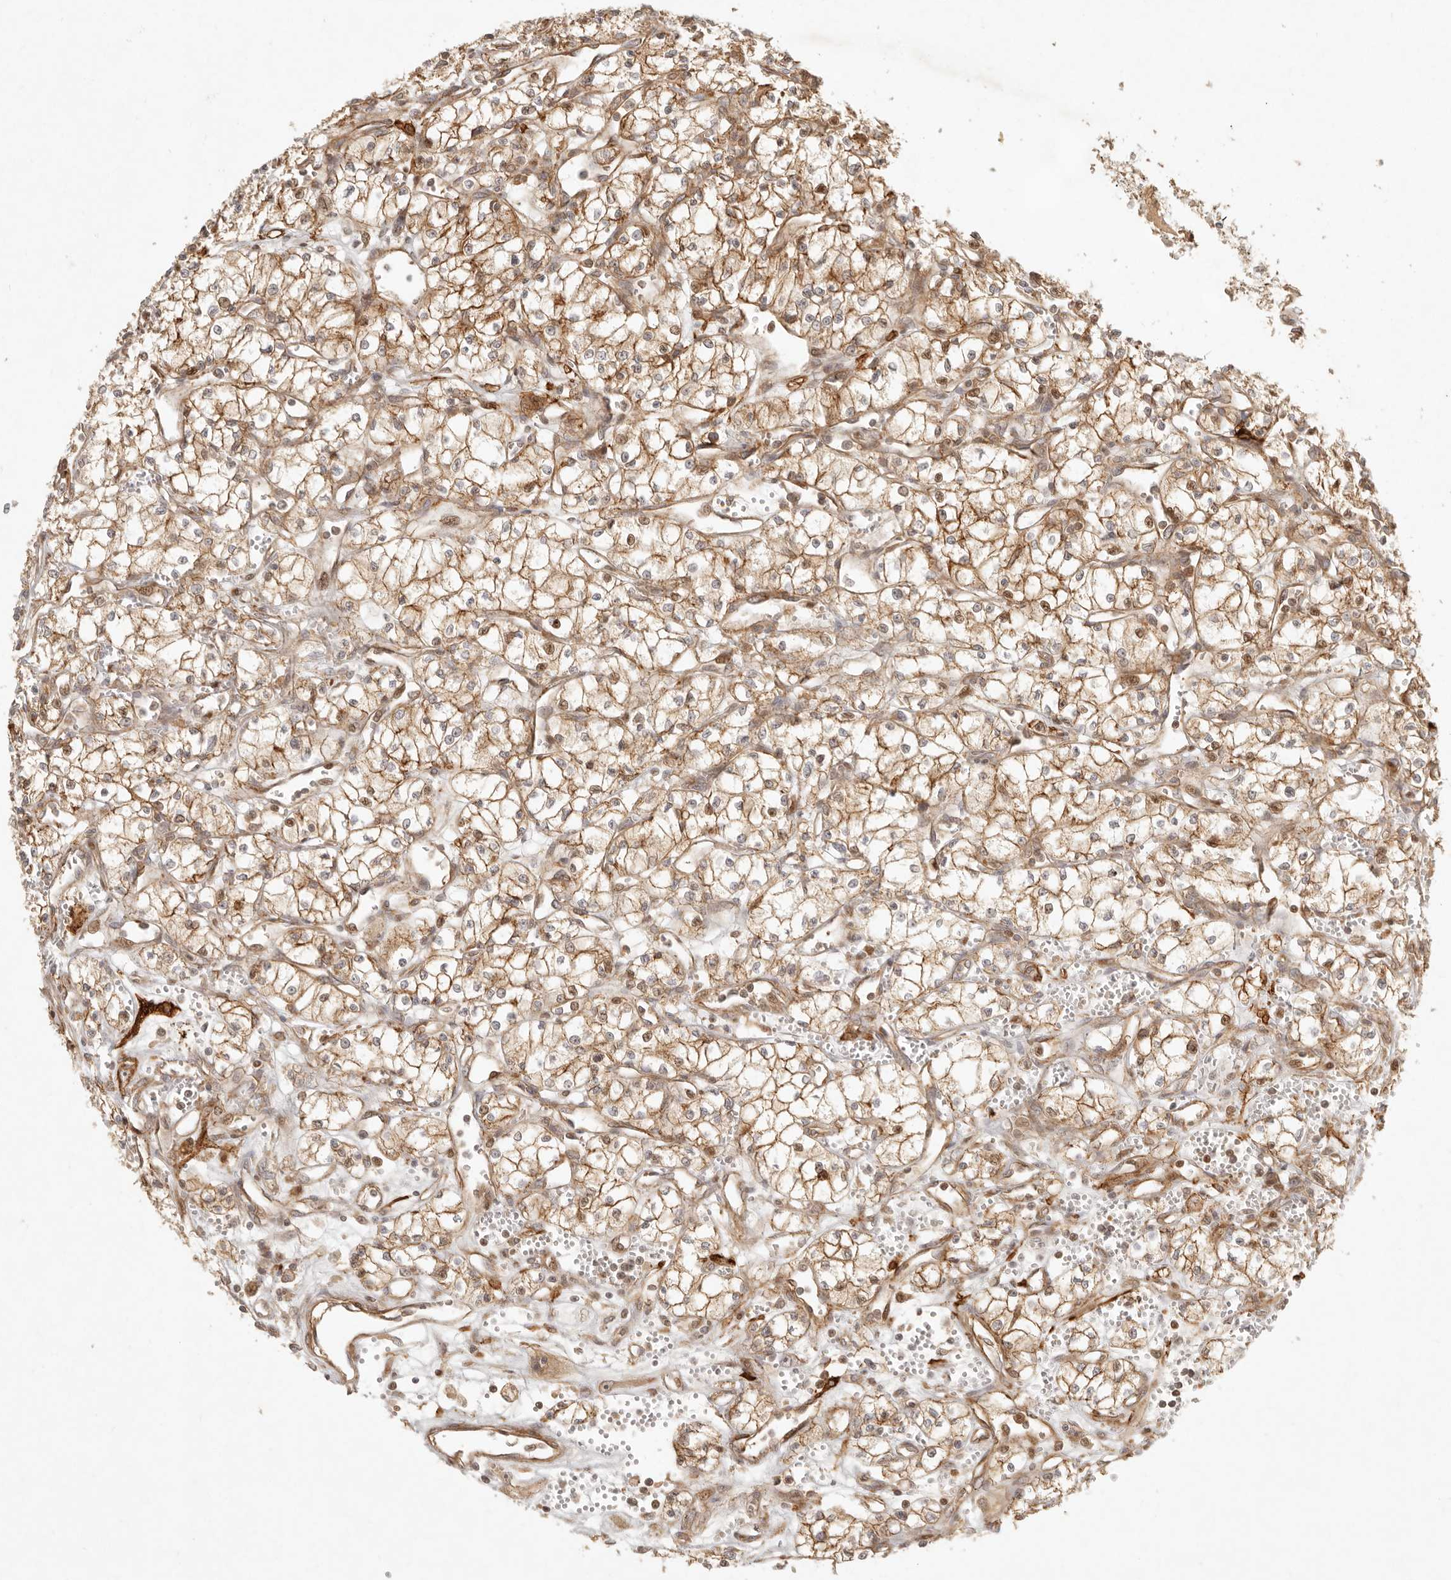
{"staining": {"intensity": "moderate", "quantity": ">75%", "location": "cytoplasmic/membranous"}, "tissue": "renal cancer", "cell_type": "Tumor cells", "image_type": "cancer", "snomed": [{"axis": "morphology", "description": "Adenocarcinoma, NOS"}, {"axis": "topography", "description": "Kidney"}], "caption": "This photomicrograph demonstrates IHC staining of human renal cancer, with medium moderate cytoplasmic/membranous positivity in about >75% of tumor cells.", "gene": "KLHL38", "patient": {"sex": "male", "age": 59}}